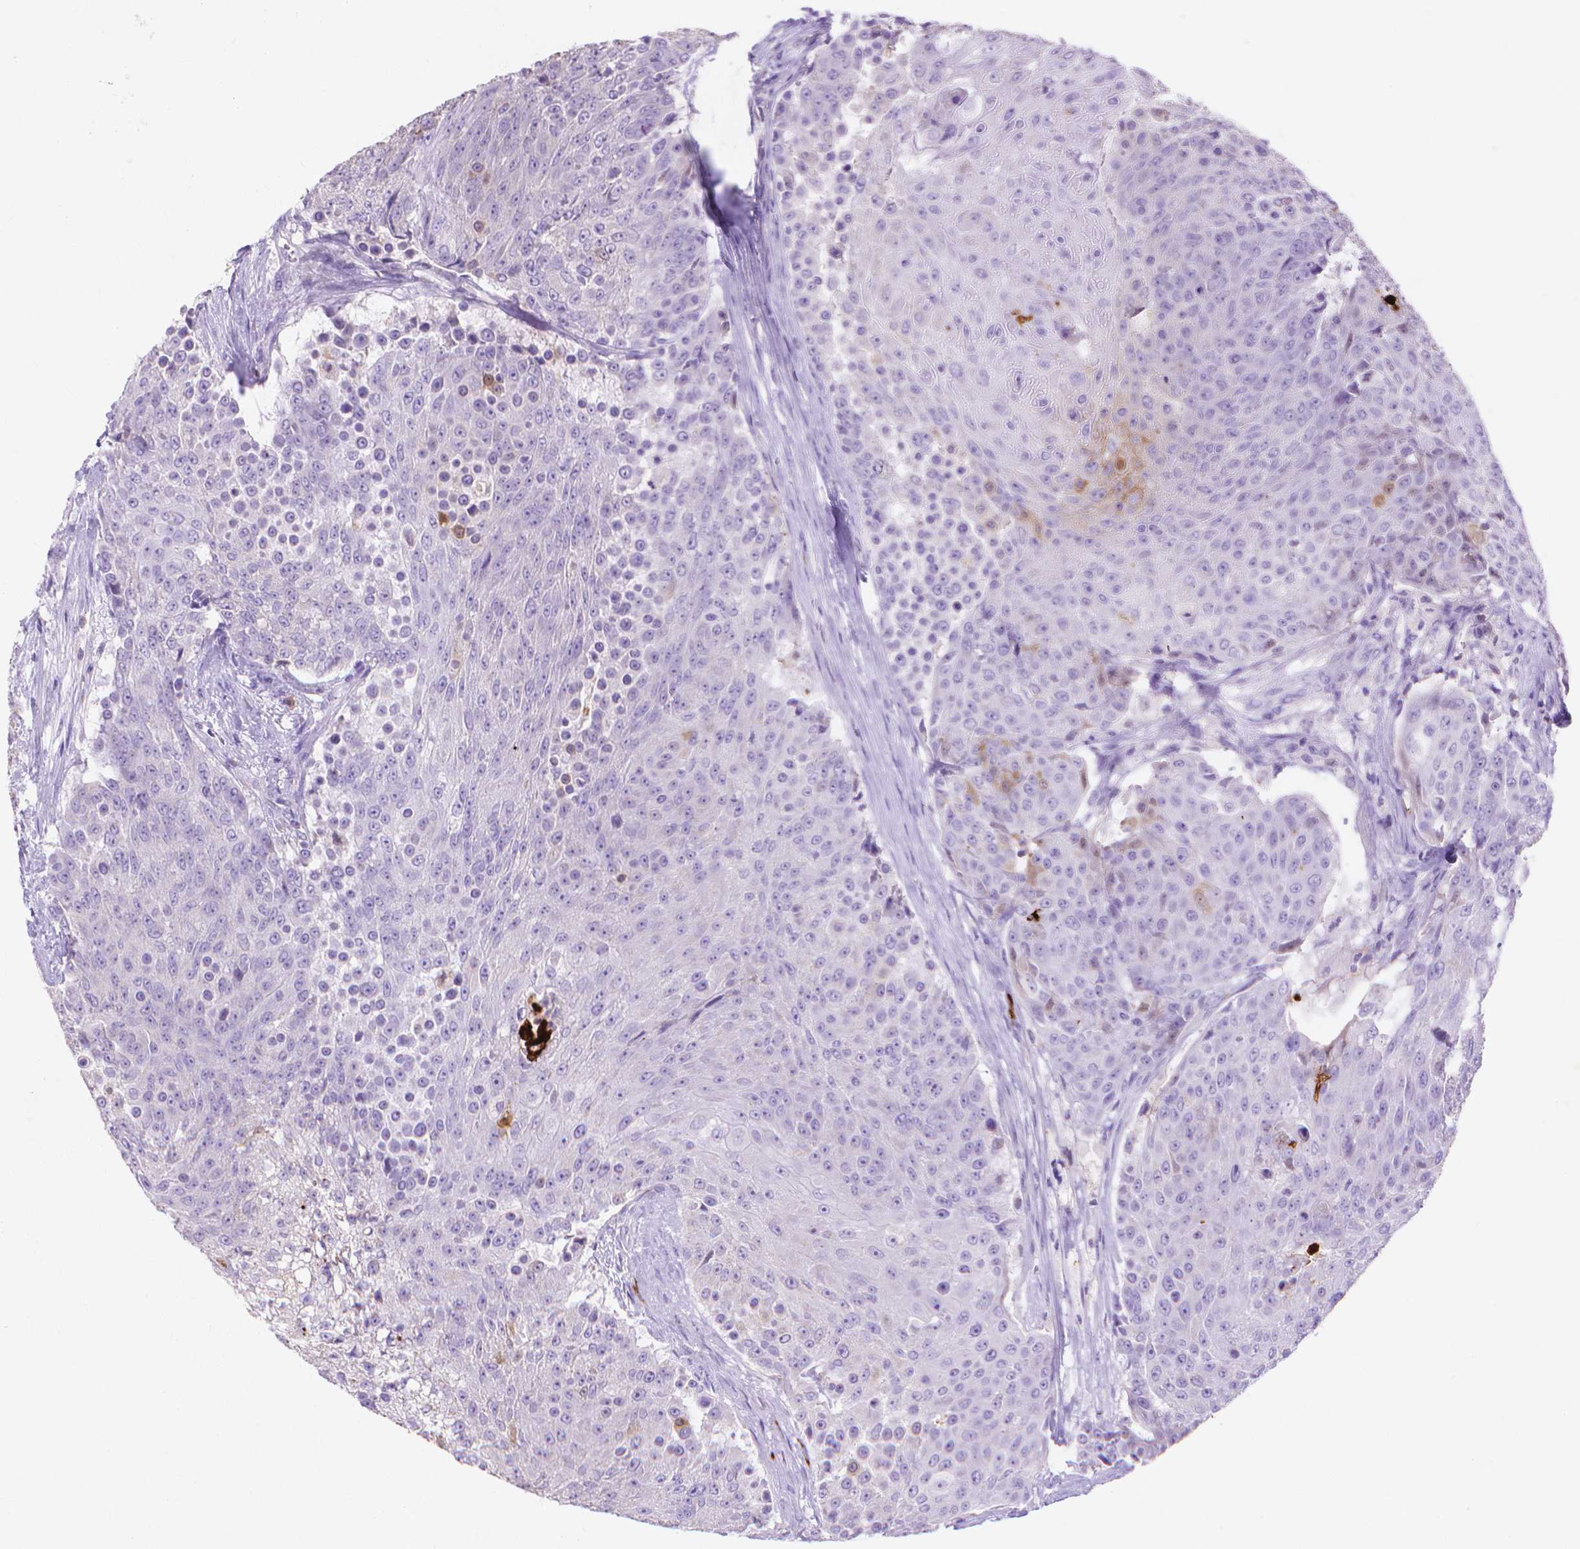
{"staining": {"intensity": "moderate", "quantity": "<25%", "location": "cytoplasmic/membranous"}, "tissue": "urothelial cancer", "cell_type": "Tumor cells", "image_type": "cancer", "snomed": [{"axis": "morphology", "description": "Urothelial carcinoma, High grade"}, {"axis": "topography", "description": "Urinary bladder"}], "caption": "This photomicrograph exhibits immunohistochemistry (IHC) staining of high-grade urothelial carcinoma, with low moderate cytoplasmic/membranous expression in about <25% of tumor cells.", "gene": "MMP11", "patient": {"sex": "female", "age": 63}}